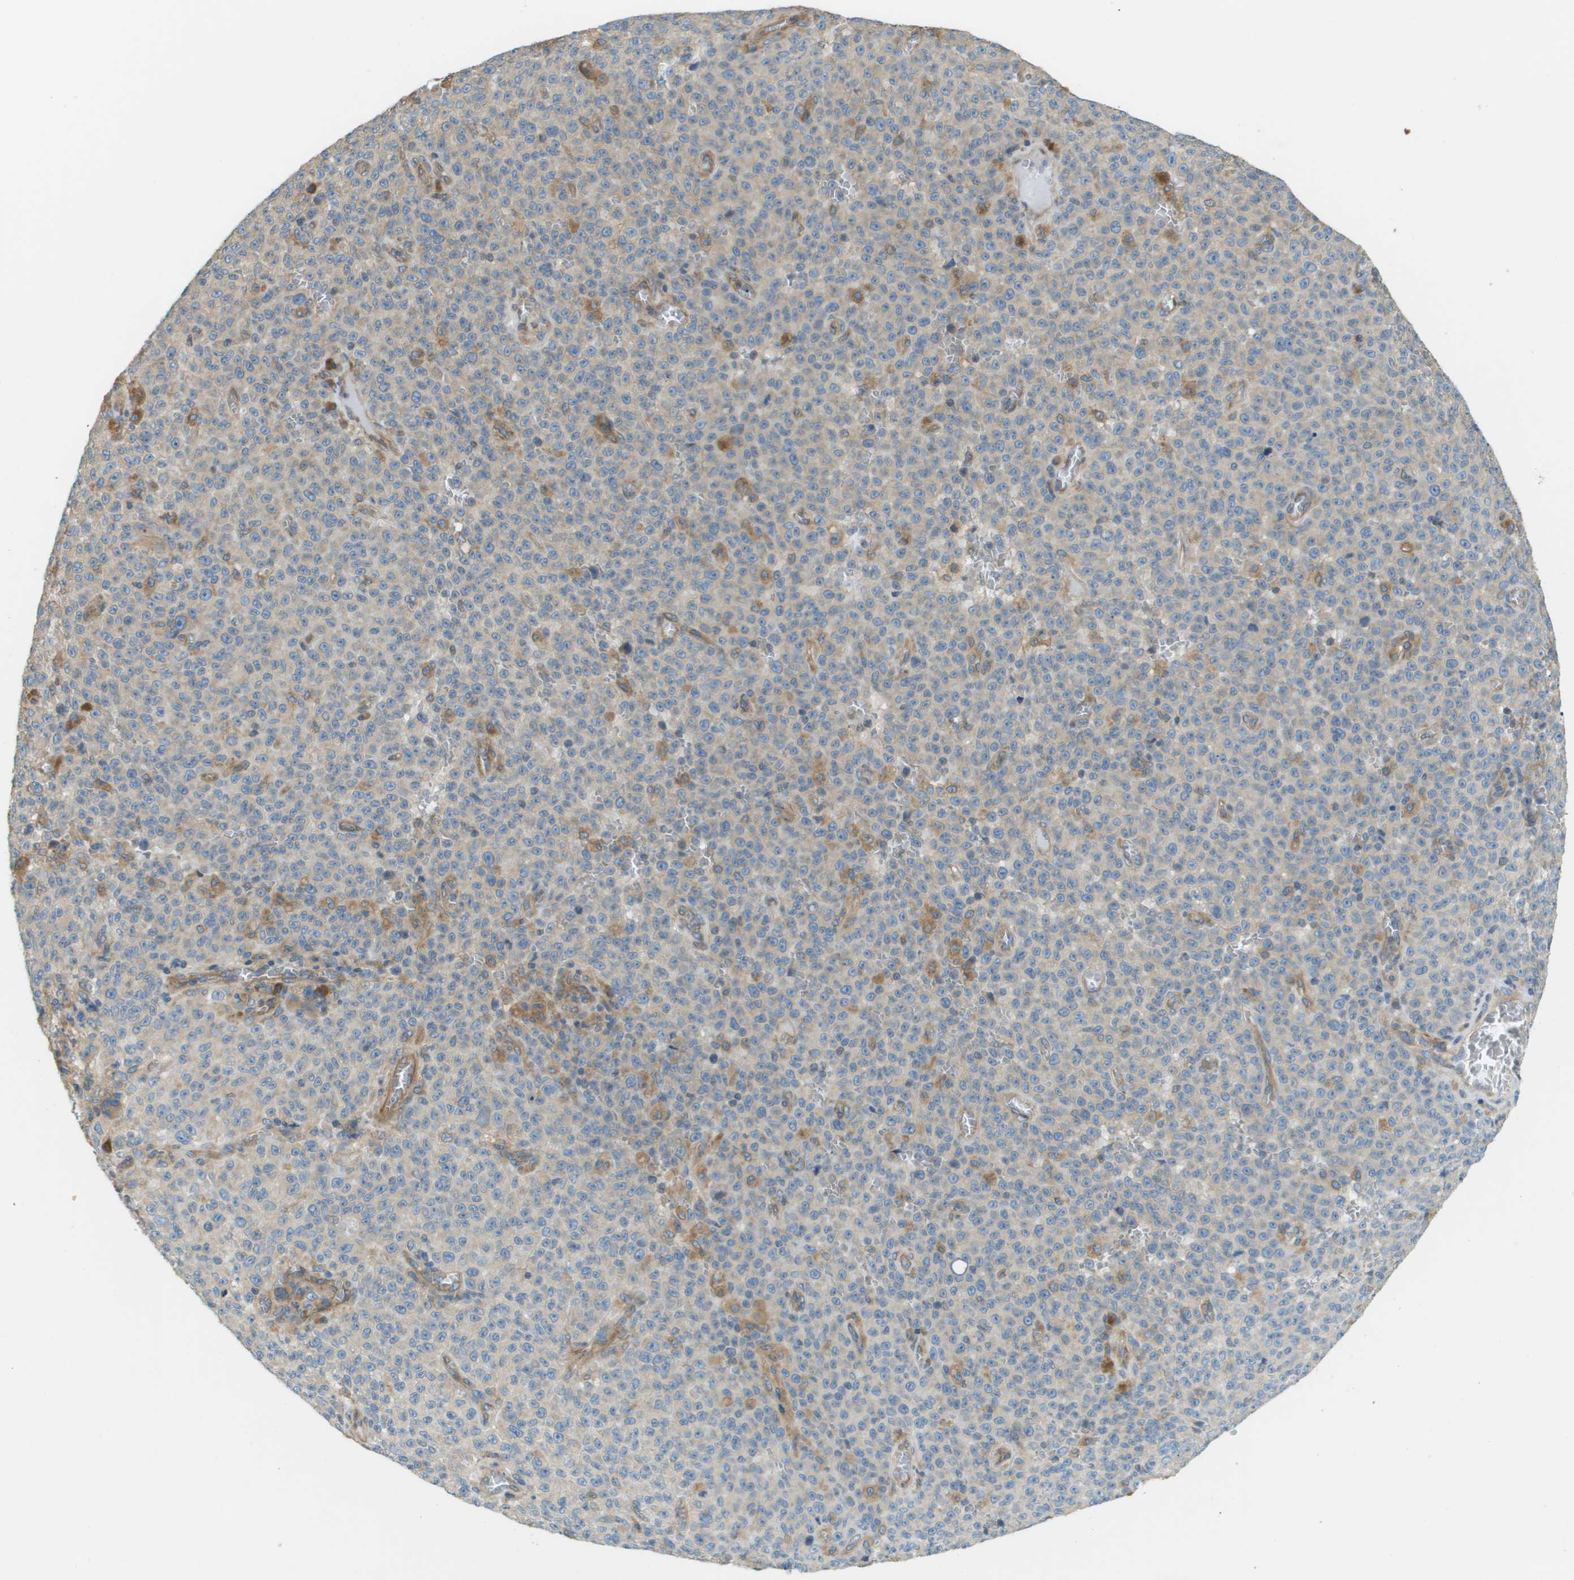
{"staining": {"intensity": "negative", "quantity": "none", "location": "none"}, "tissue": "melanoma", "cell_type": "Tumor cells", "image_type": "cancer", "snomed": [{"axis": "morphology", "description": "Malignant melanoma, NOS"}, {"axis": "topography", "description": "Skin"}], "caption": "Tumor cells show no significant protein positivity in malignant melanoma. (DAB (3,3'-diaminobenzidine) IHC with hematoxylin counter stain).", "gene": "DNAJB11", "patient": {"sex": "female", "age": 82}}